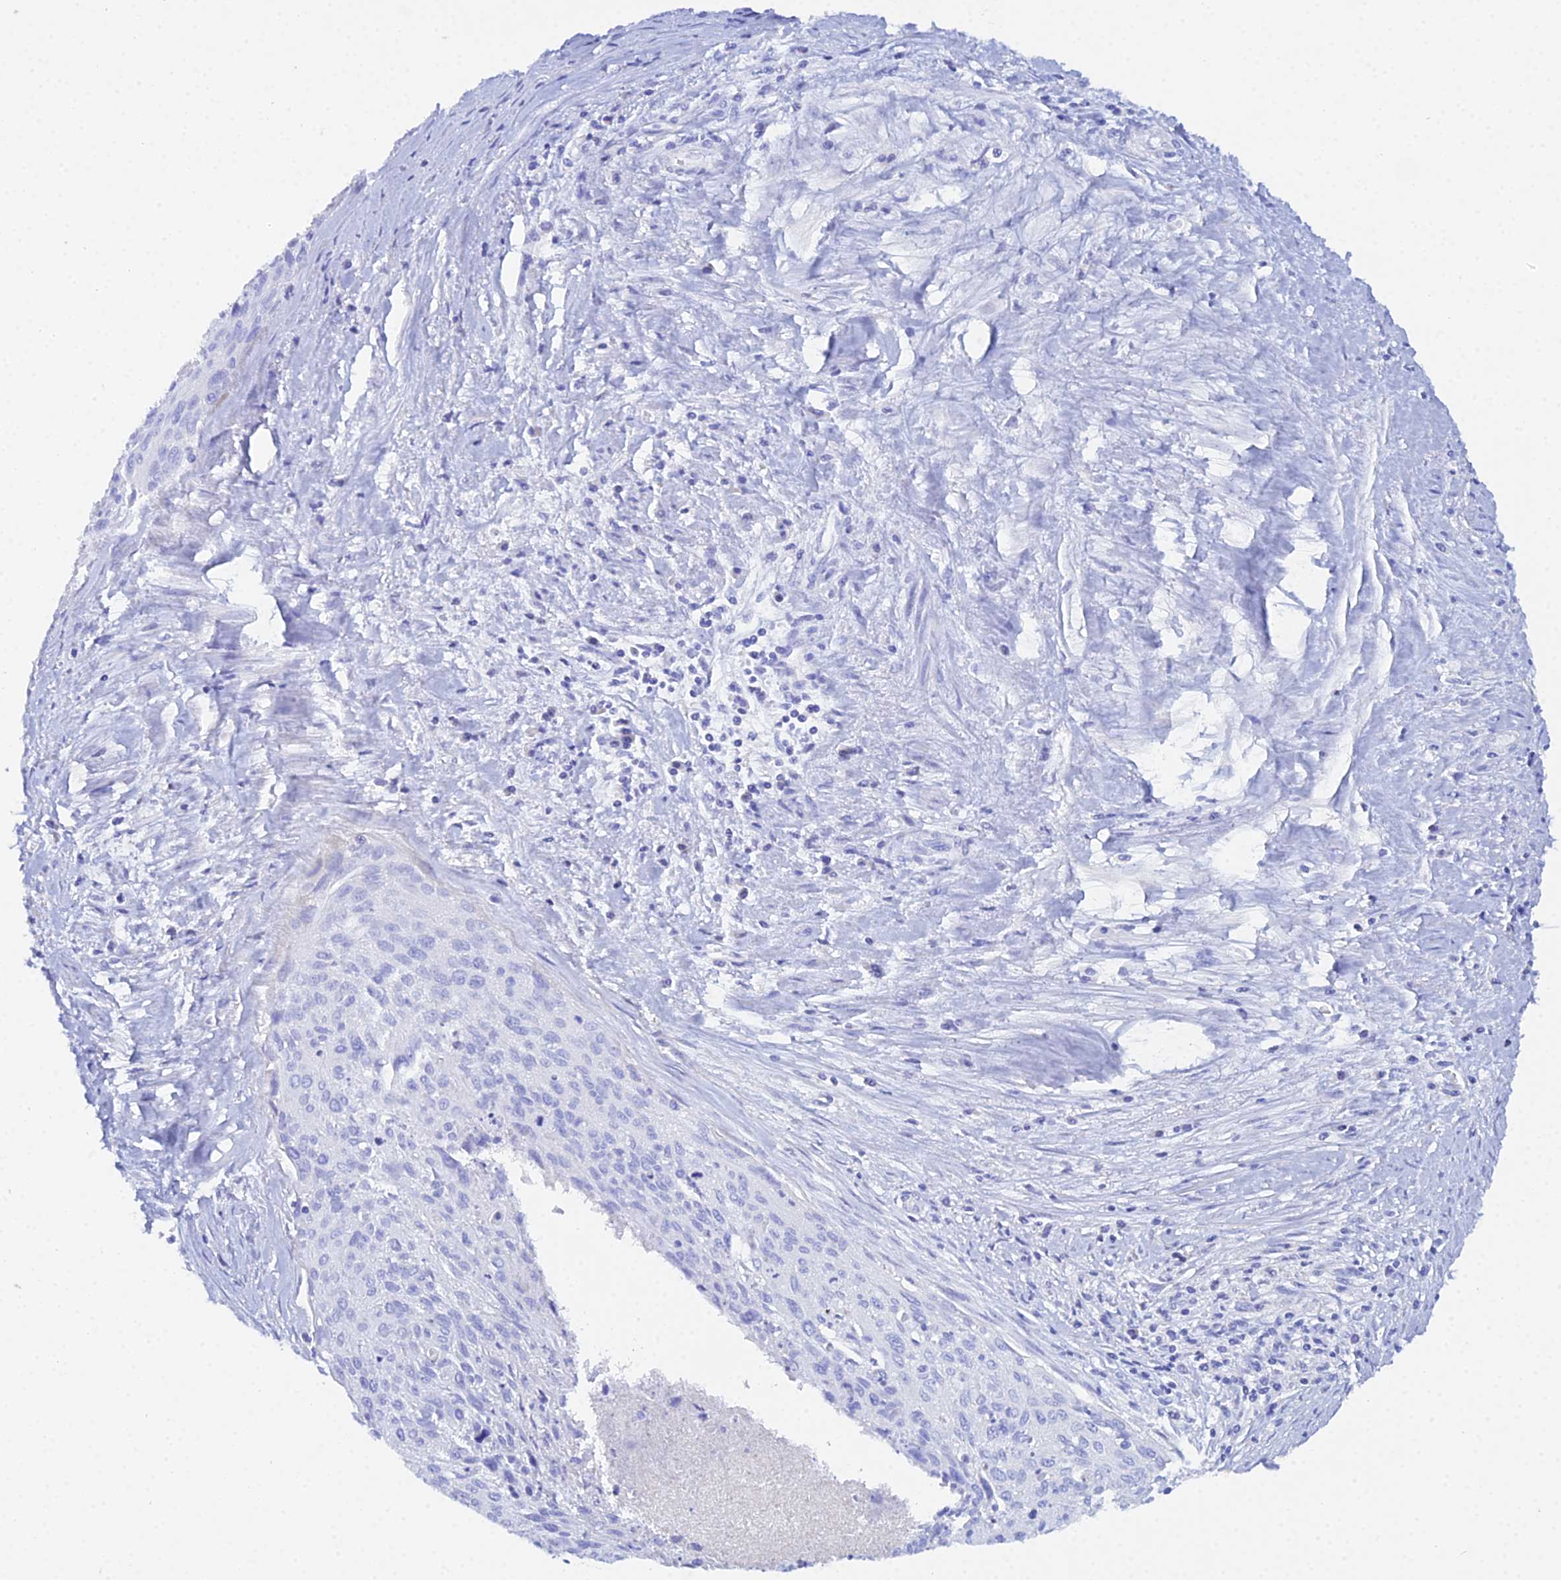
{"staining": {"intensity": "negative", "quantity": "none", "location": "none"}, "tissue": "cervical cancer", "cell_type": "Tumor cells", "image_type": "cancer", "snomed": [{"axis": "morphology", "description": "Squamous cell carcinoma, NOS"}, {"axis": "topography", "description": "Cervix"}], "caption": "Squamous cell carcinoma (cervical) was stained to show a protein in brown. There is no significant positivity in tumor cells.", "gene": "CELA3A", "patient": {"sex": "female", "age": 55}}